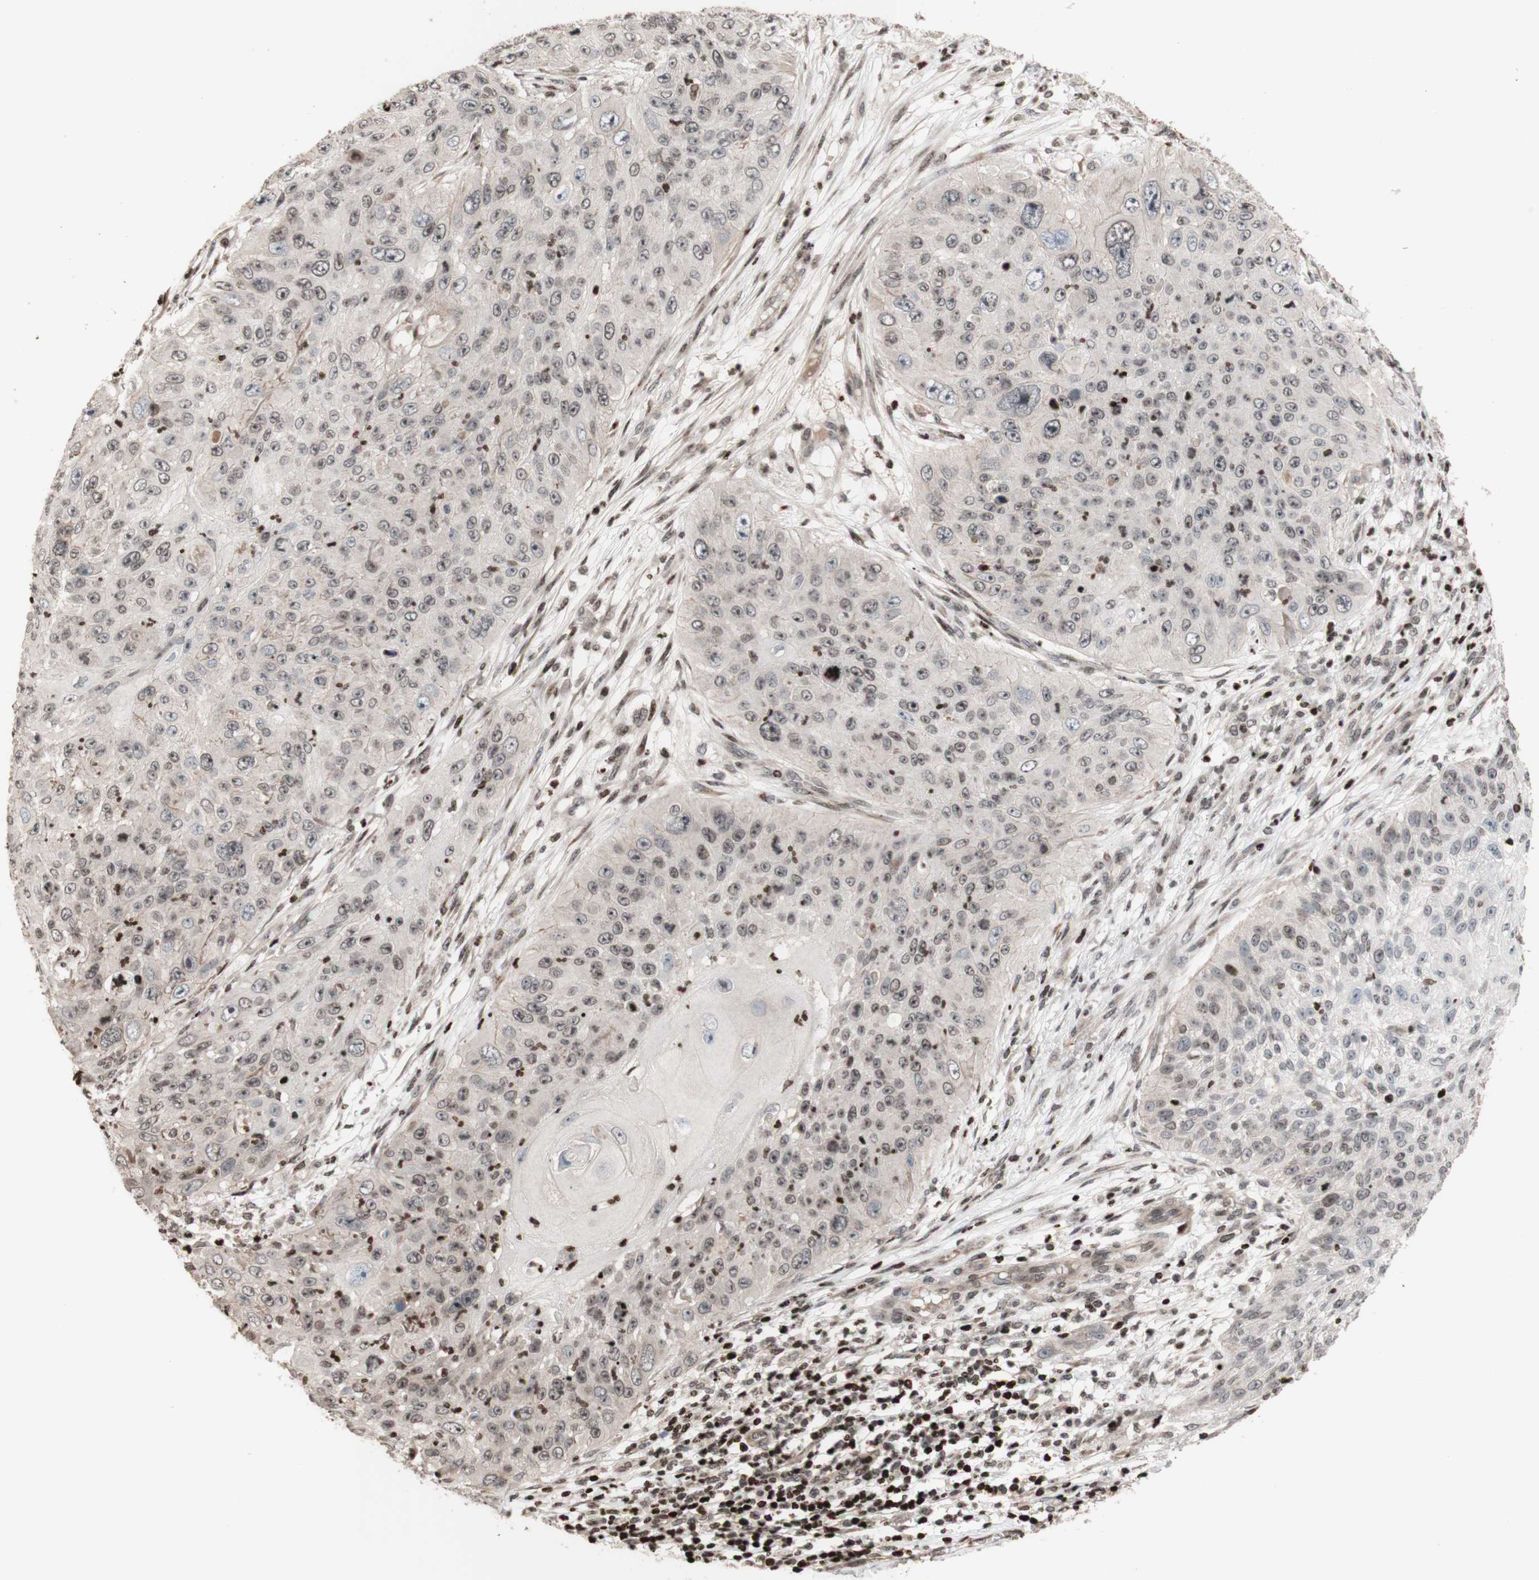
{"staining": {"intensity": "negative", "quantity": "none", "location": "none"}, "tissue": "skin cancer", "cell_type": "Tumor cells", "image_type": "cancer", "snomed": [{"axis": "morphology", "description": "Squamous cell carcinoma, NOS"}, {"axis": "topography", "description": "Skin"}], "caption": "DAB immunohistochemical staining of skin cancer displays no significant expression in tumor cells.", "gene": "POLA1", "patient": {"sex": "female", "age": 80}}